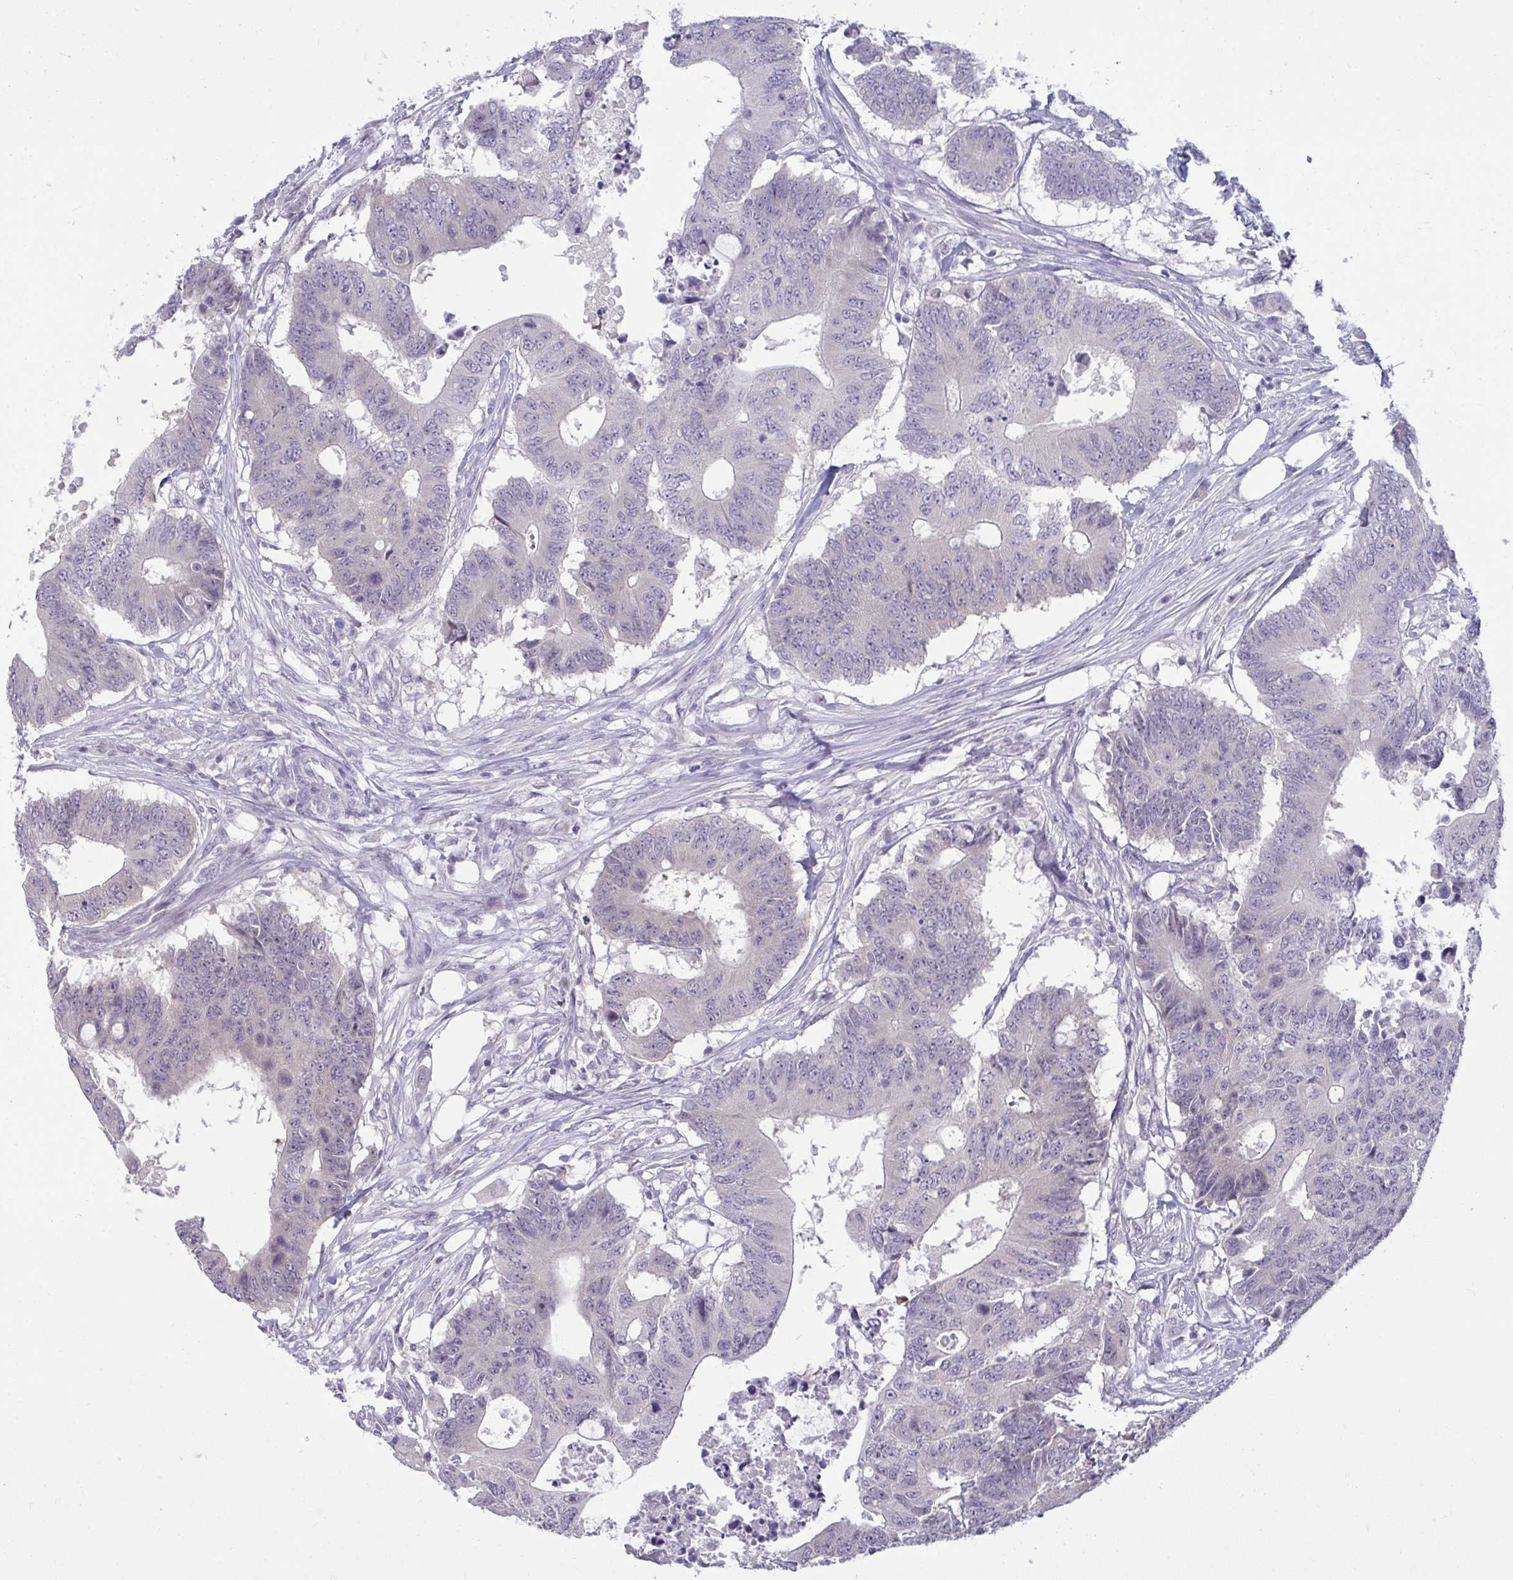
{"staining": {"intensity": "negative", "quantity": "none", "location": "none"}, "tissue": "colorectal cancer", "cell_type": "Tumor cells", "image_type": "cancer", "snomed": [{"axis": "morphology", "description": "Adenocarcinoma, NOS"}, {"axis": "topography", "description": "Colon"}], "caption": "High magnification brightfield microscopy of colorectal adenocarcinoma stained with DAB (brown) and counterstained with hematoxylin (blue): tumor cells show no significant expression.", "gene": "RNASEH1", "patient": {"sex": "male", "age": 71}}